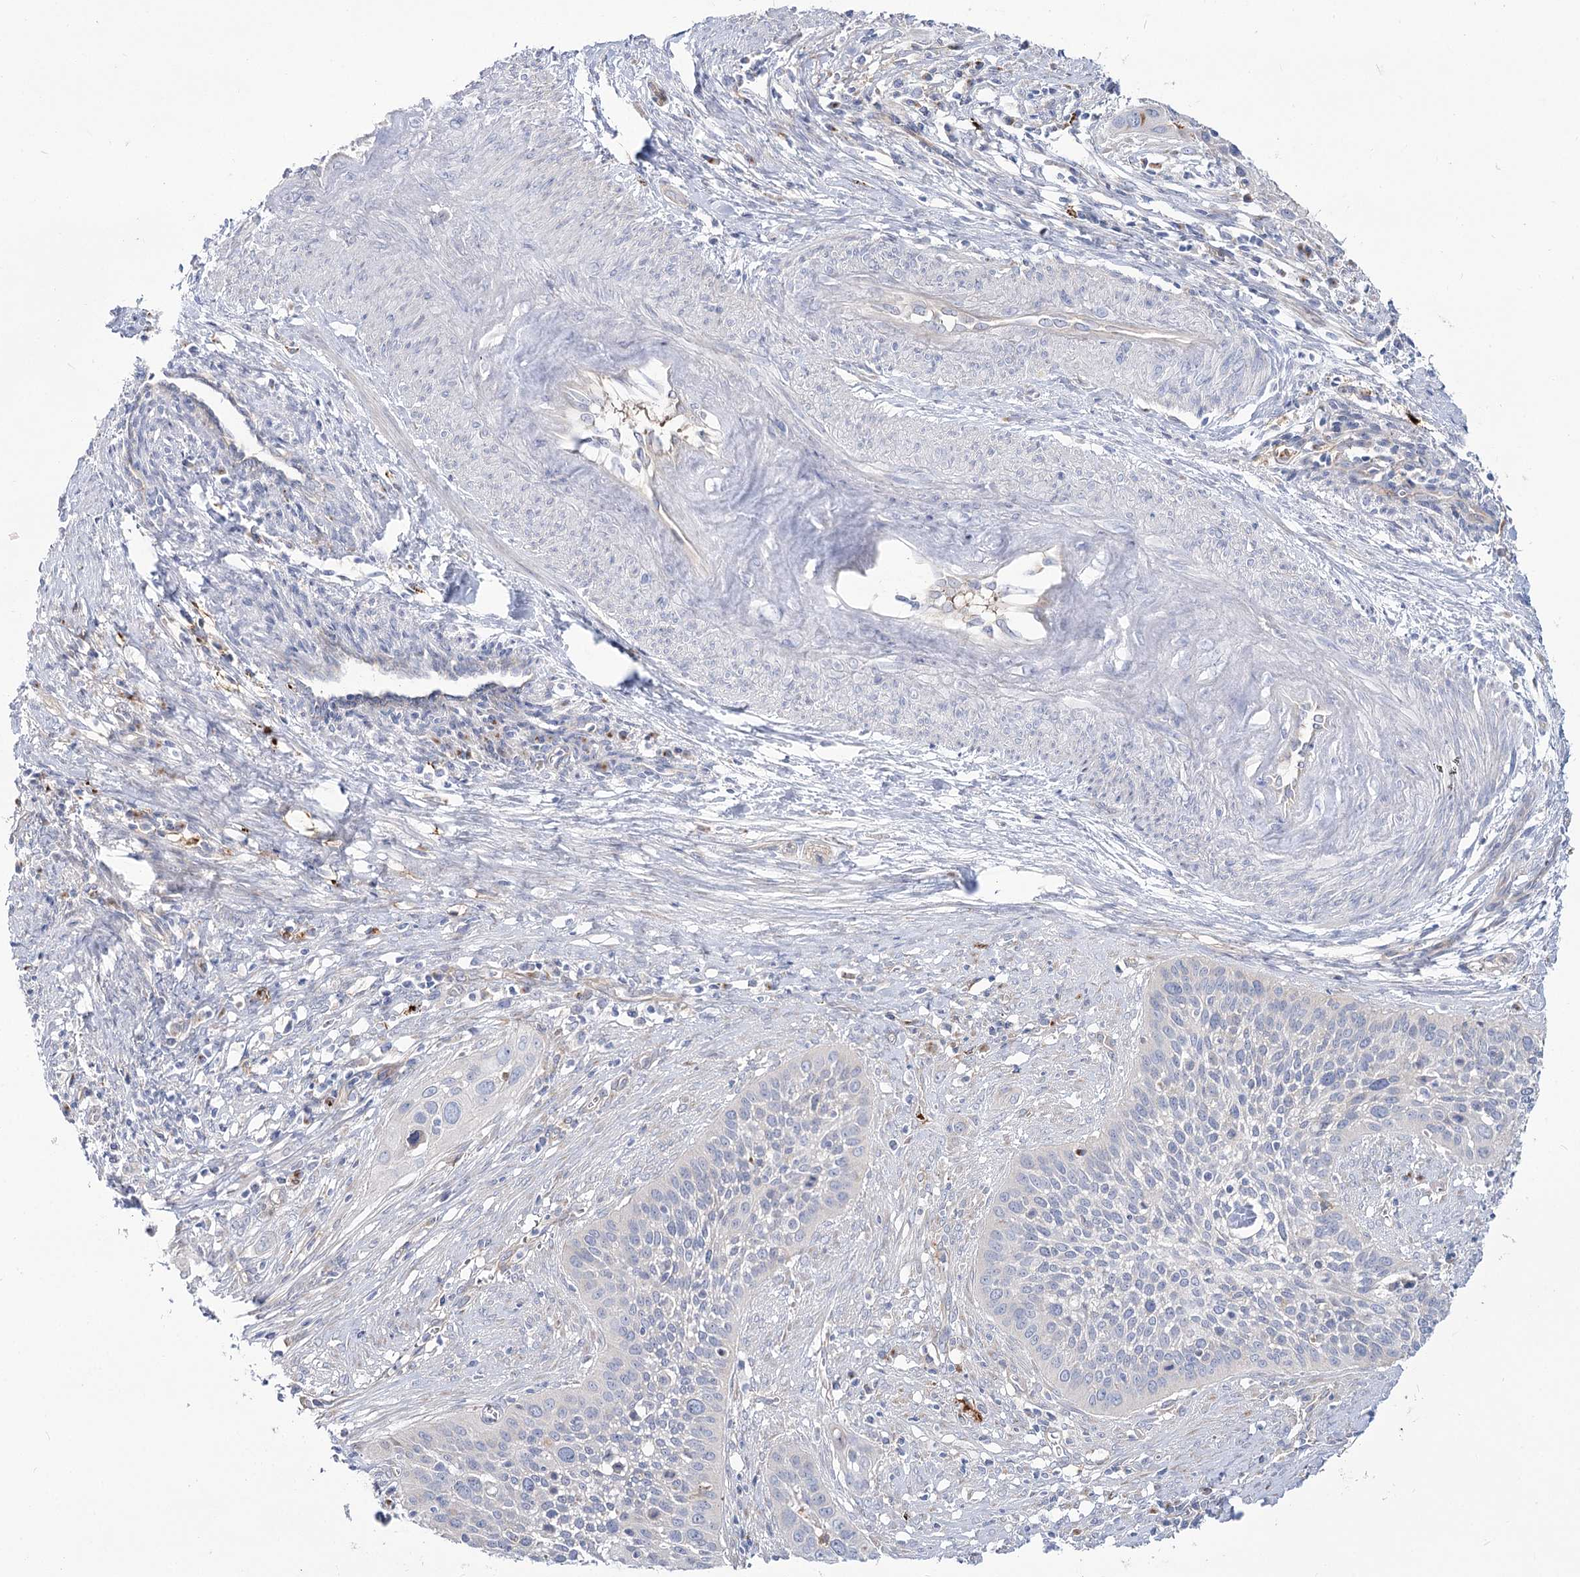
{"staining": {"intensity": "negative", "quantity": "none", "location": "none"}, "tissue": "cervical cancer", "cell_type": "Tumor cells", "image_type": "cancer", "snomed": [{"axis": "morphology", "description": "Squamous cell carcinoma, NOS"}, {"axis": "topography", "description": "Cervix"}], "caption": "The immunohistochemistry (IHC) photomicrograph has no significant staining in tumor cells of cervical squamous cell carcinoma tissue.", "gene": "SUOX", "patient": {"sex": "female", "age": 34}}